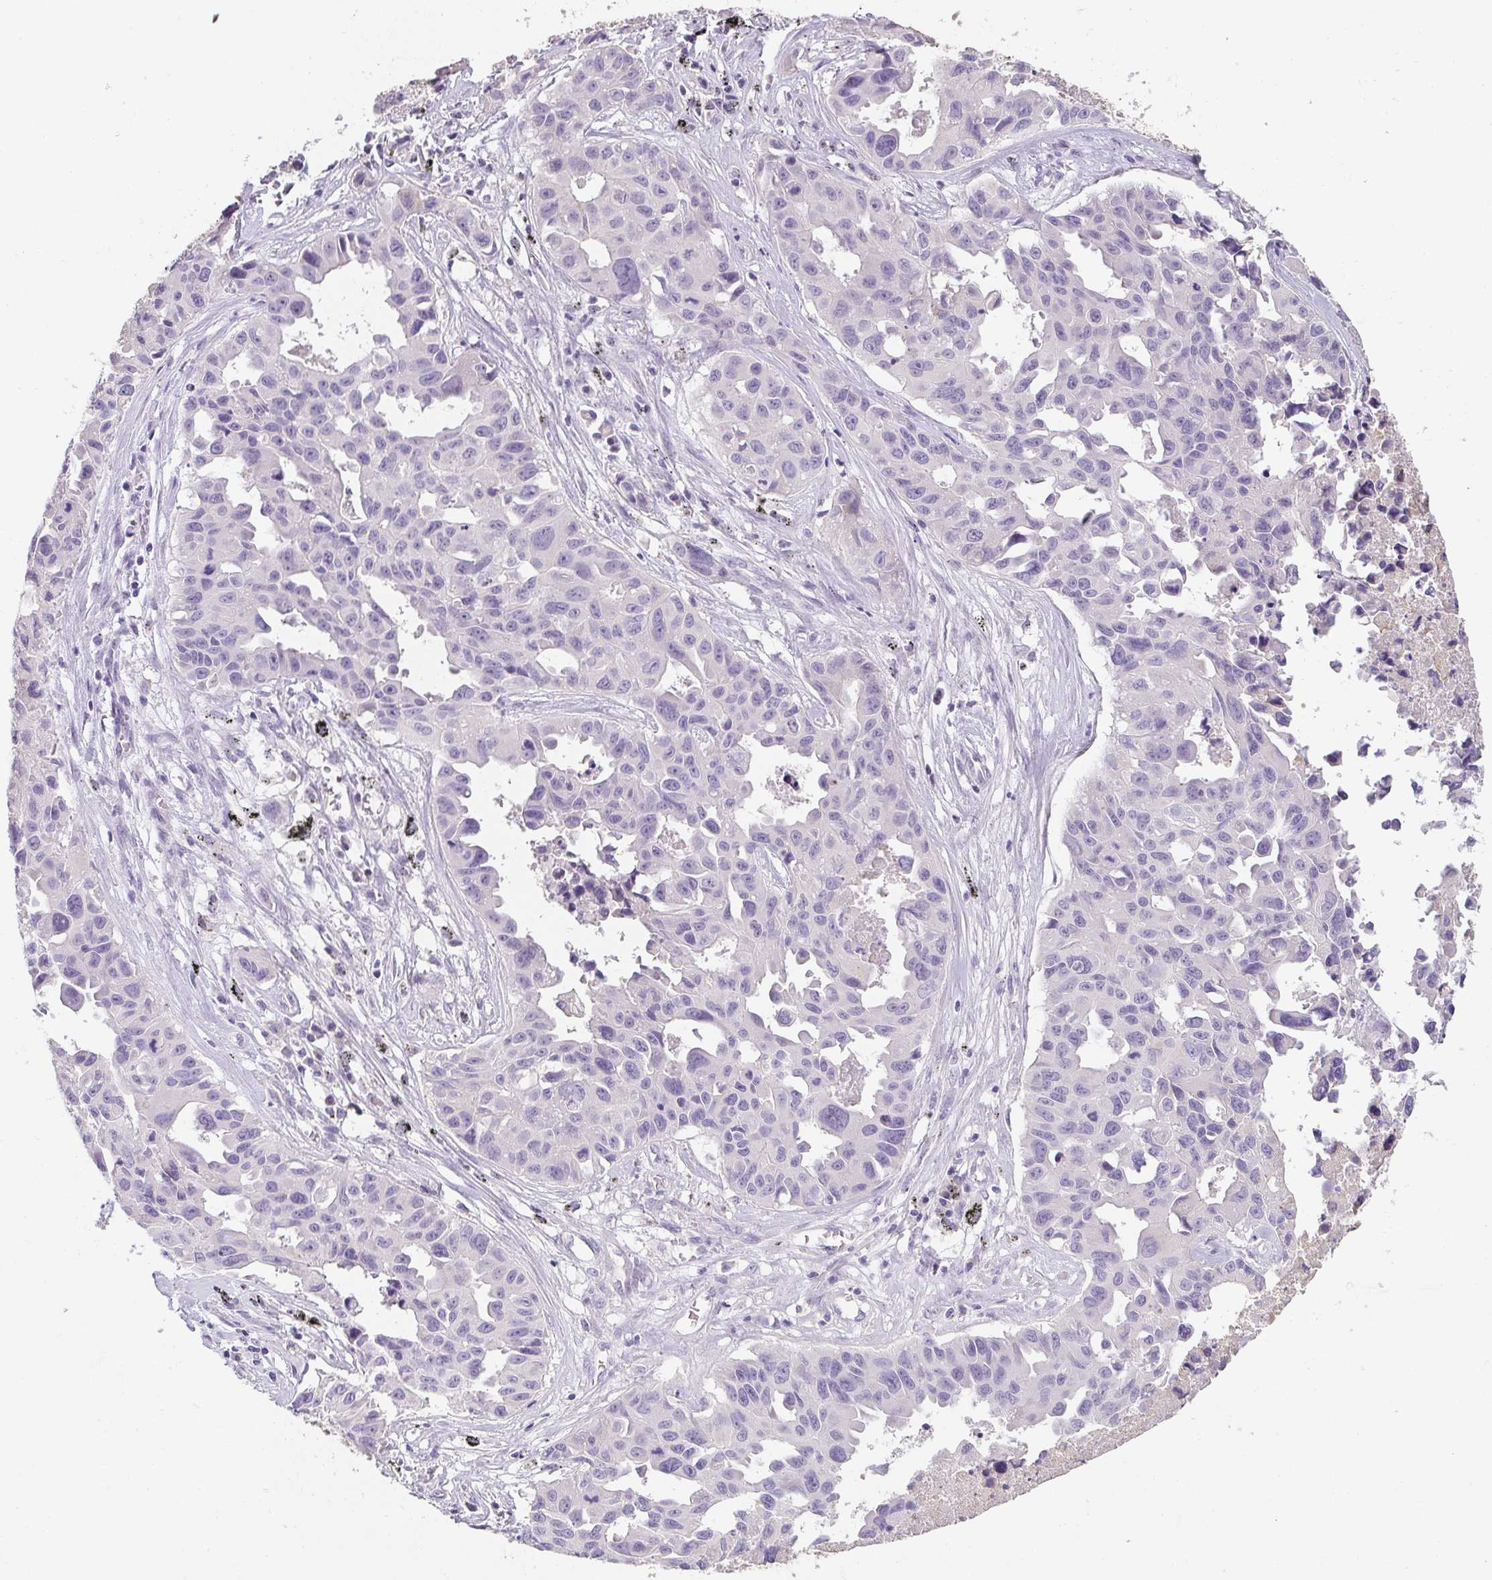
{"staining": {"intensity": "negative", "quantity": "none", "location": "none"}, "tissue": "lung cancer", "cell_type": "Tumor cells", "image_type": "cancer", "snomed": [{"axis": "morphology", "description": "Adenocarcinoma, NOS"}, {"axis": "topography", "description": "Lymph node"}, {"axis": "topography", "description": "Lung"}], "caption": "Micrograph shows no significant protein expression in tumor cells of adenocarcinoma (lung).", "gene": "C1QTNF8", "patient": {"sex": "male", "age": 64}}